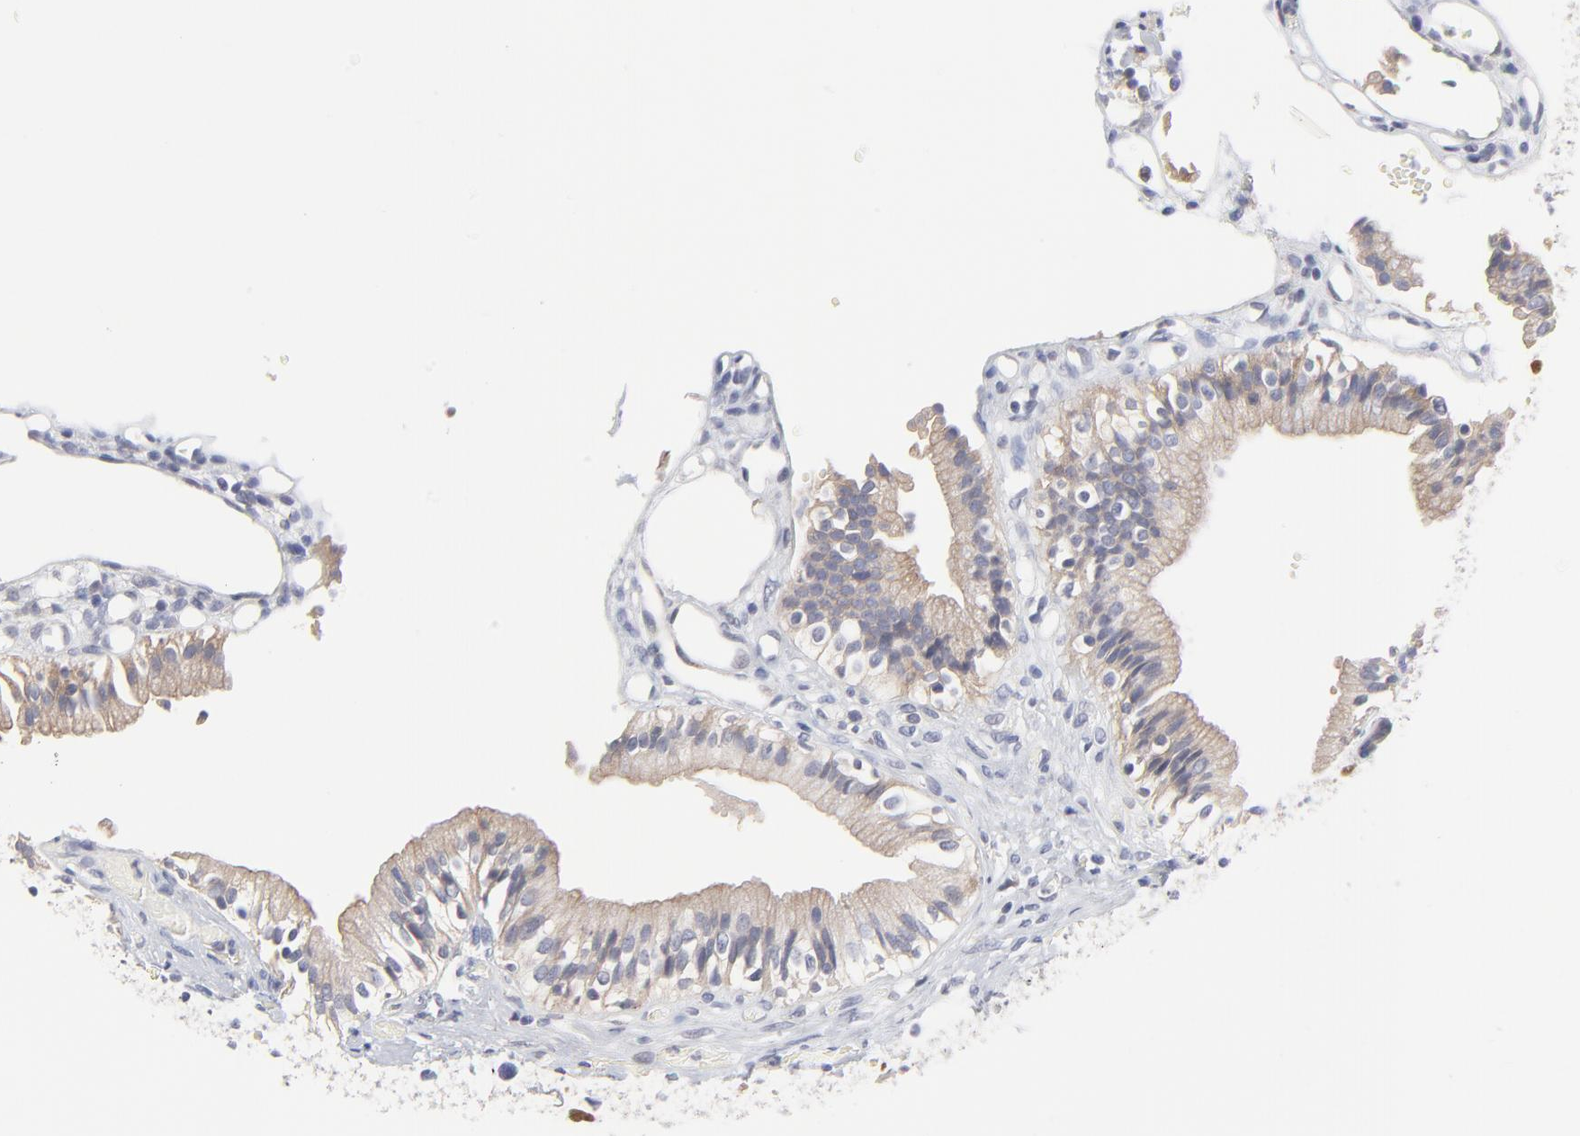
{"staining": {"intensity": "weak", "quantity": ">75%", "location": "cytoplasmic/membranous"}, "tissue": "gallbladder", "cell_type": "Glandular cells", "image_type": "normal", "snomed": [{"axis": "morphology", "description": "Normal tissue, NOS"}, {"axis": "topography", "description": "Gallbladder"}], "caption": "IHC staining of benign gallbladder, which reveals low levels of weak cytoplasmic/membranous staining in approximately >75% of glandular cells indicating weak cytoplasmic/membranous protein positivity. The staining was performed using DAB (3,3'-diaminobenzidine) (brown) for protein detection and nuclei were counterstained in hematoxylin (blue).", "gene": "TRIM22", "patient": {"sex": "male", "age": 65}}